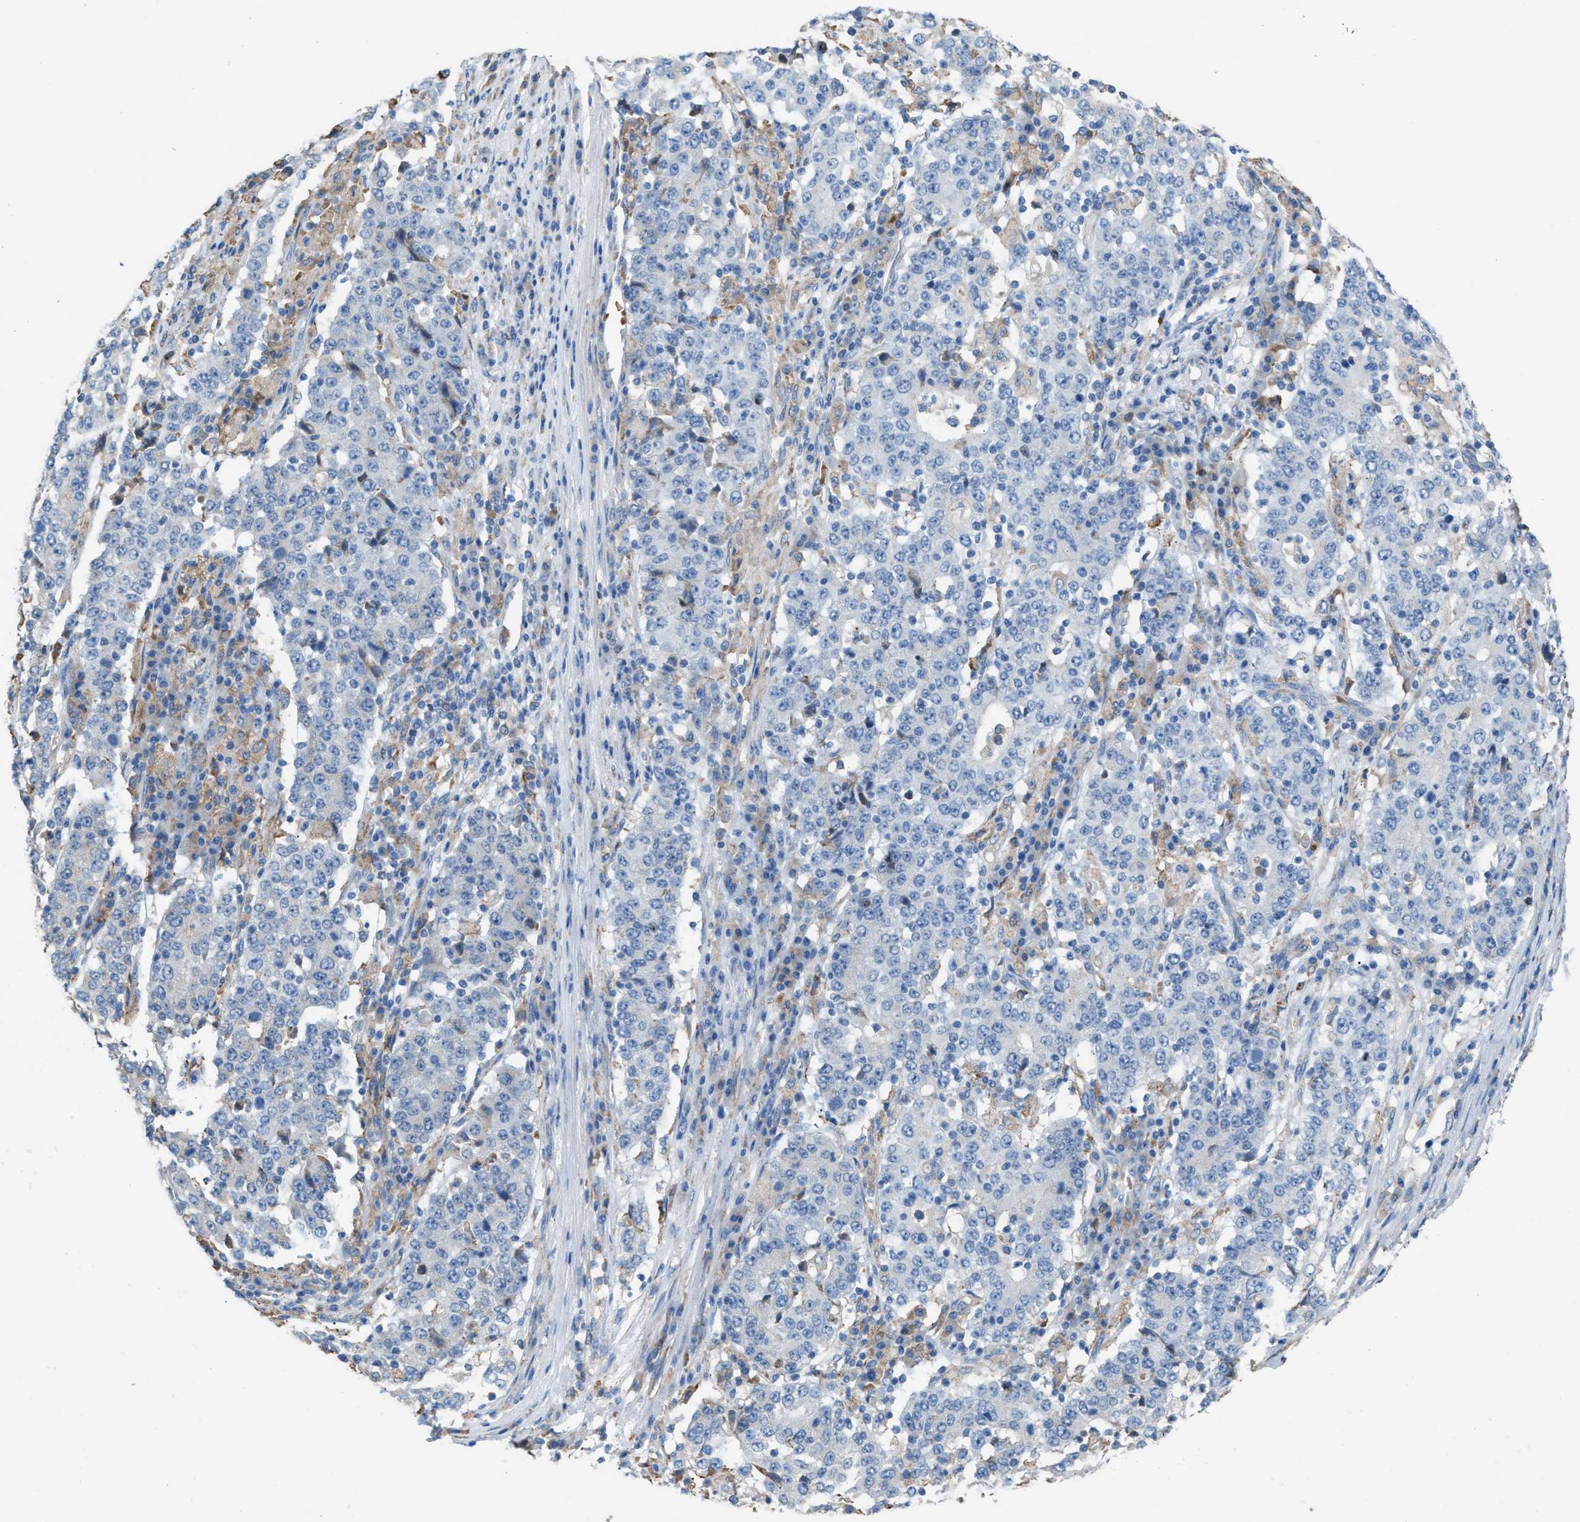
{"staining": {"intensity": "negative", "quantity": "none", "location": "none"}, "tissue": "stomach cancer", "cell_type": "Tumor cells", "image_type": "cancer", "snomed": [{"axis": "morphology", "description": "Adenocarcinoma, NOS"}, {"axis": "topography", "description": "Stomach"}], "caption": "An IHC micrograph of stomach cancer is shown. There is no staining in tumor cells of stomach cancer.", "gene": "CA3", "patient": {"sex": "male", "age": 59}}